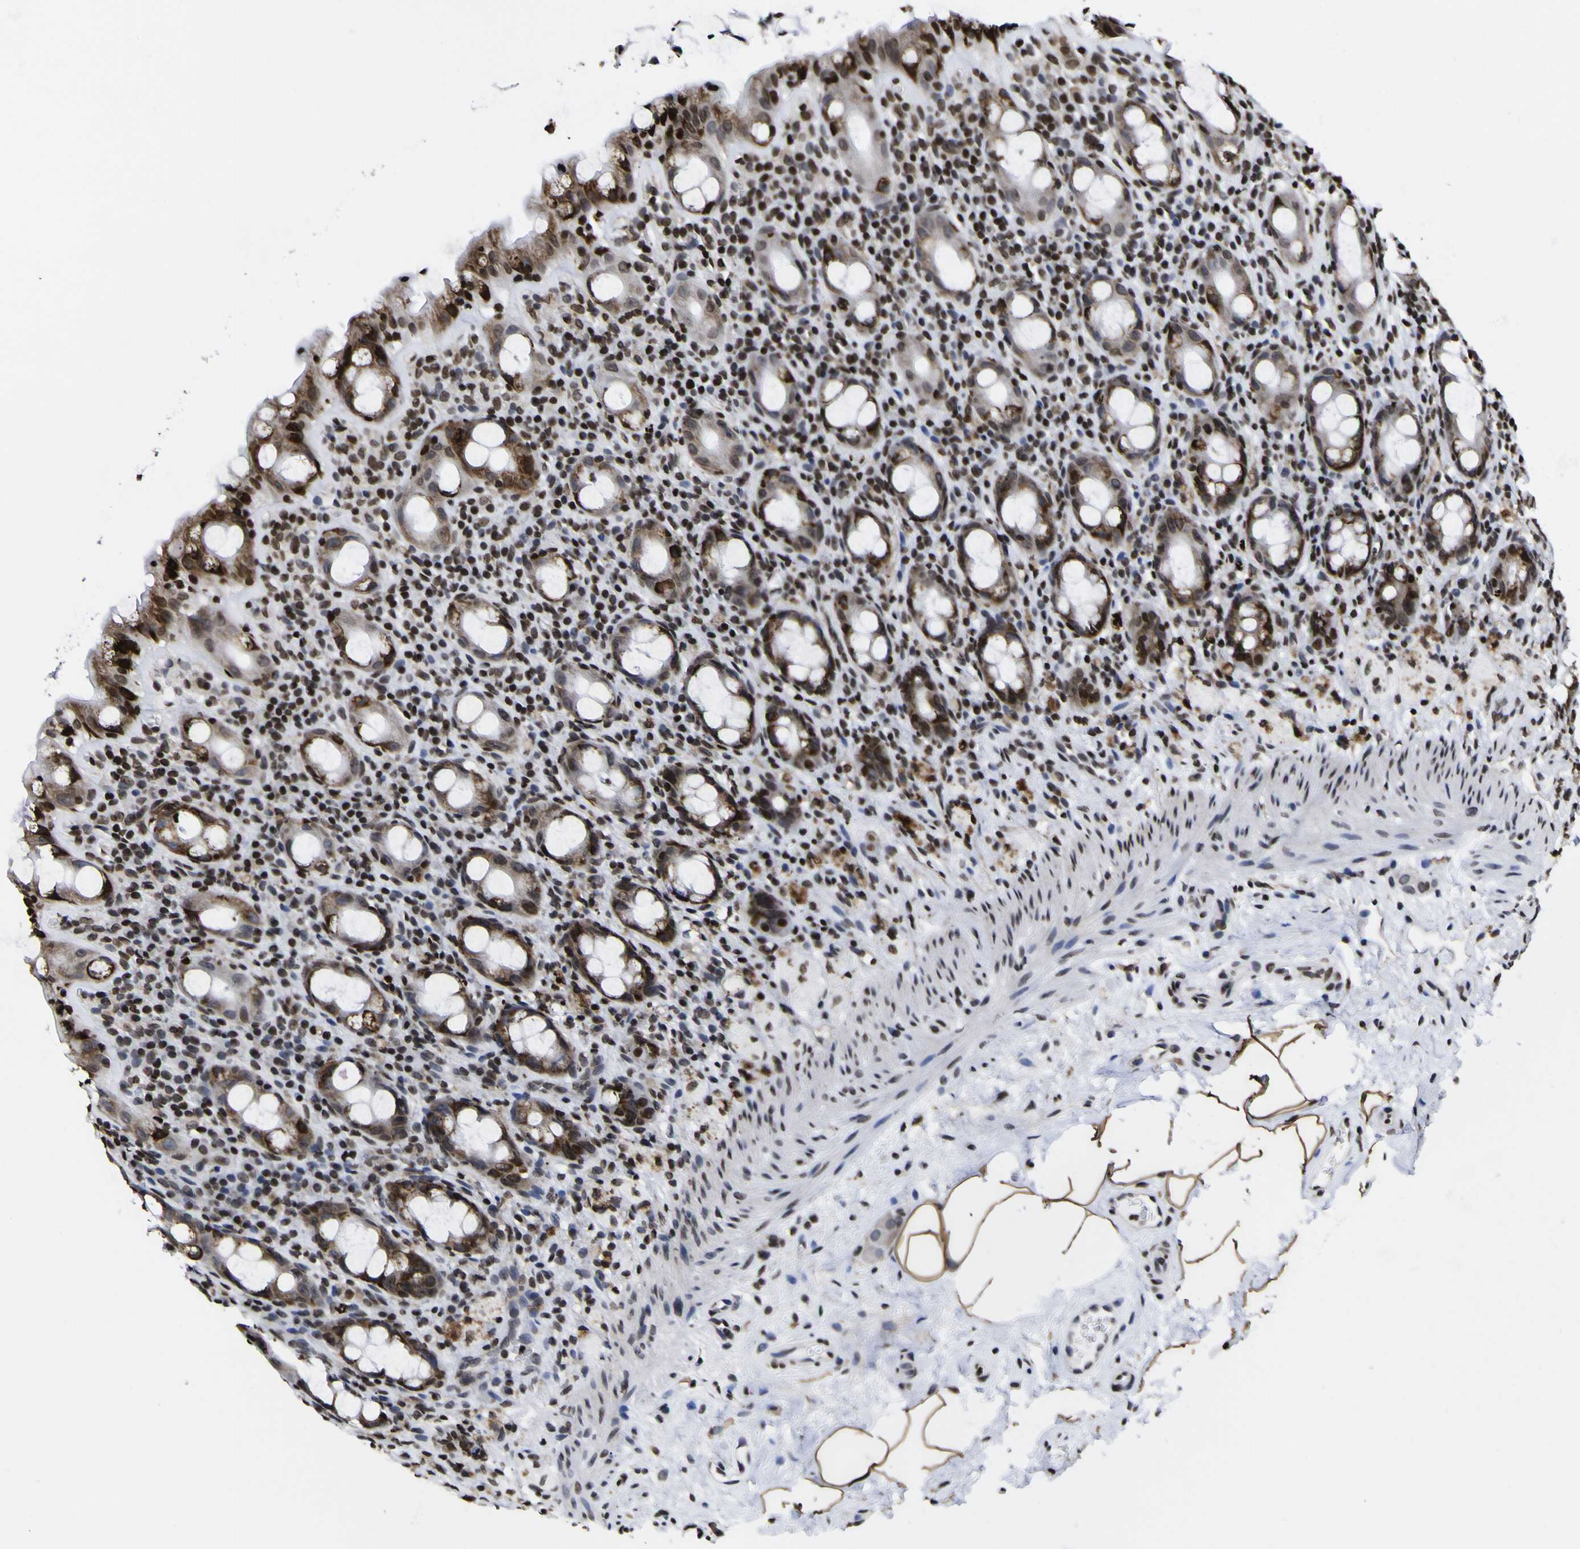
{"staining": {"intensity": "strong", "quantity": ">75%", "location": "nuclear"}, "tissue": "rectum", "cell_type": "Glandular cells", "image_type": "normal", "snomed": [{"axis": "morphology", "description": "Normal tissue, NOS"}, {"axis": "topography", "description": "Rectum"}], "caption": "A brown stain highlights strong nuclear positivity of a protein in glandular cells of benign human rectum. (Stains: DAB (3,3'-diaminobenzidine) in brown, nuclei in blue, Microscopy: brightfield microscopy at high magnification).", "gene": "PIAS1", "patient": {"sex": "male", "age": 44}}